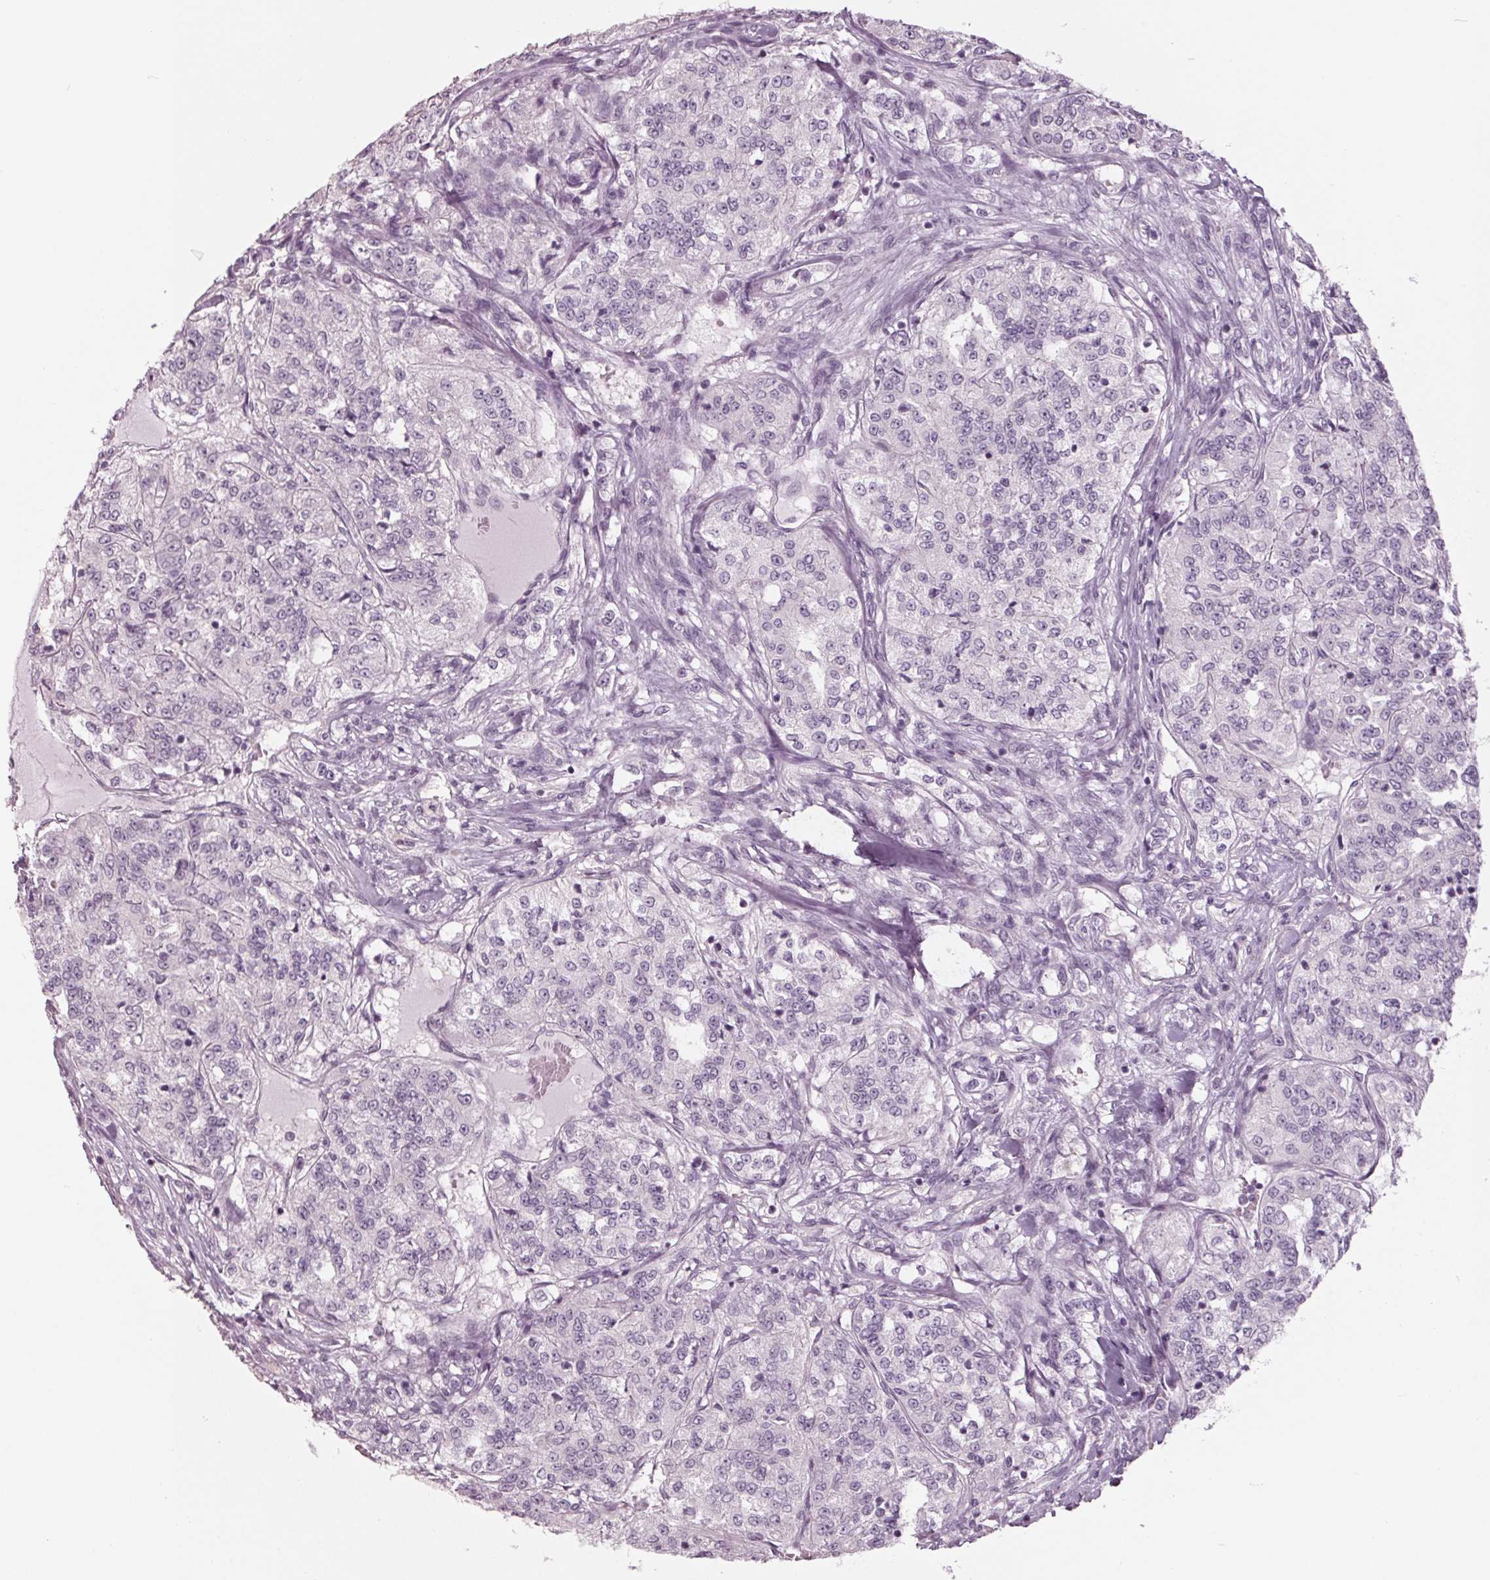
{"staining": {"intensity": "negative", "quantity": "none", "location": "none"}, "tissue": "renal cancer", "cell_type": "Tumor cells", "image_type": "cancer", "snomed": [{"axis": "morphology", "description": "Adenocarcinoma, NOS"}, {"axis": "topography", "description": "Kidney"}], "caption": "Immunohistochemistry (IHC) histopathology image of adenocarcinoma (renal) stained for a protein (brown), which reveals no staining in tumor cells.", "gene": "TNNC2", "patient": {"sex": "female", "age": 63}}